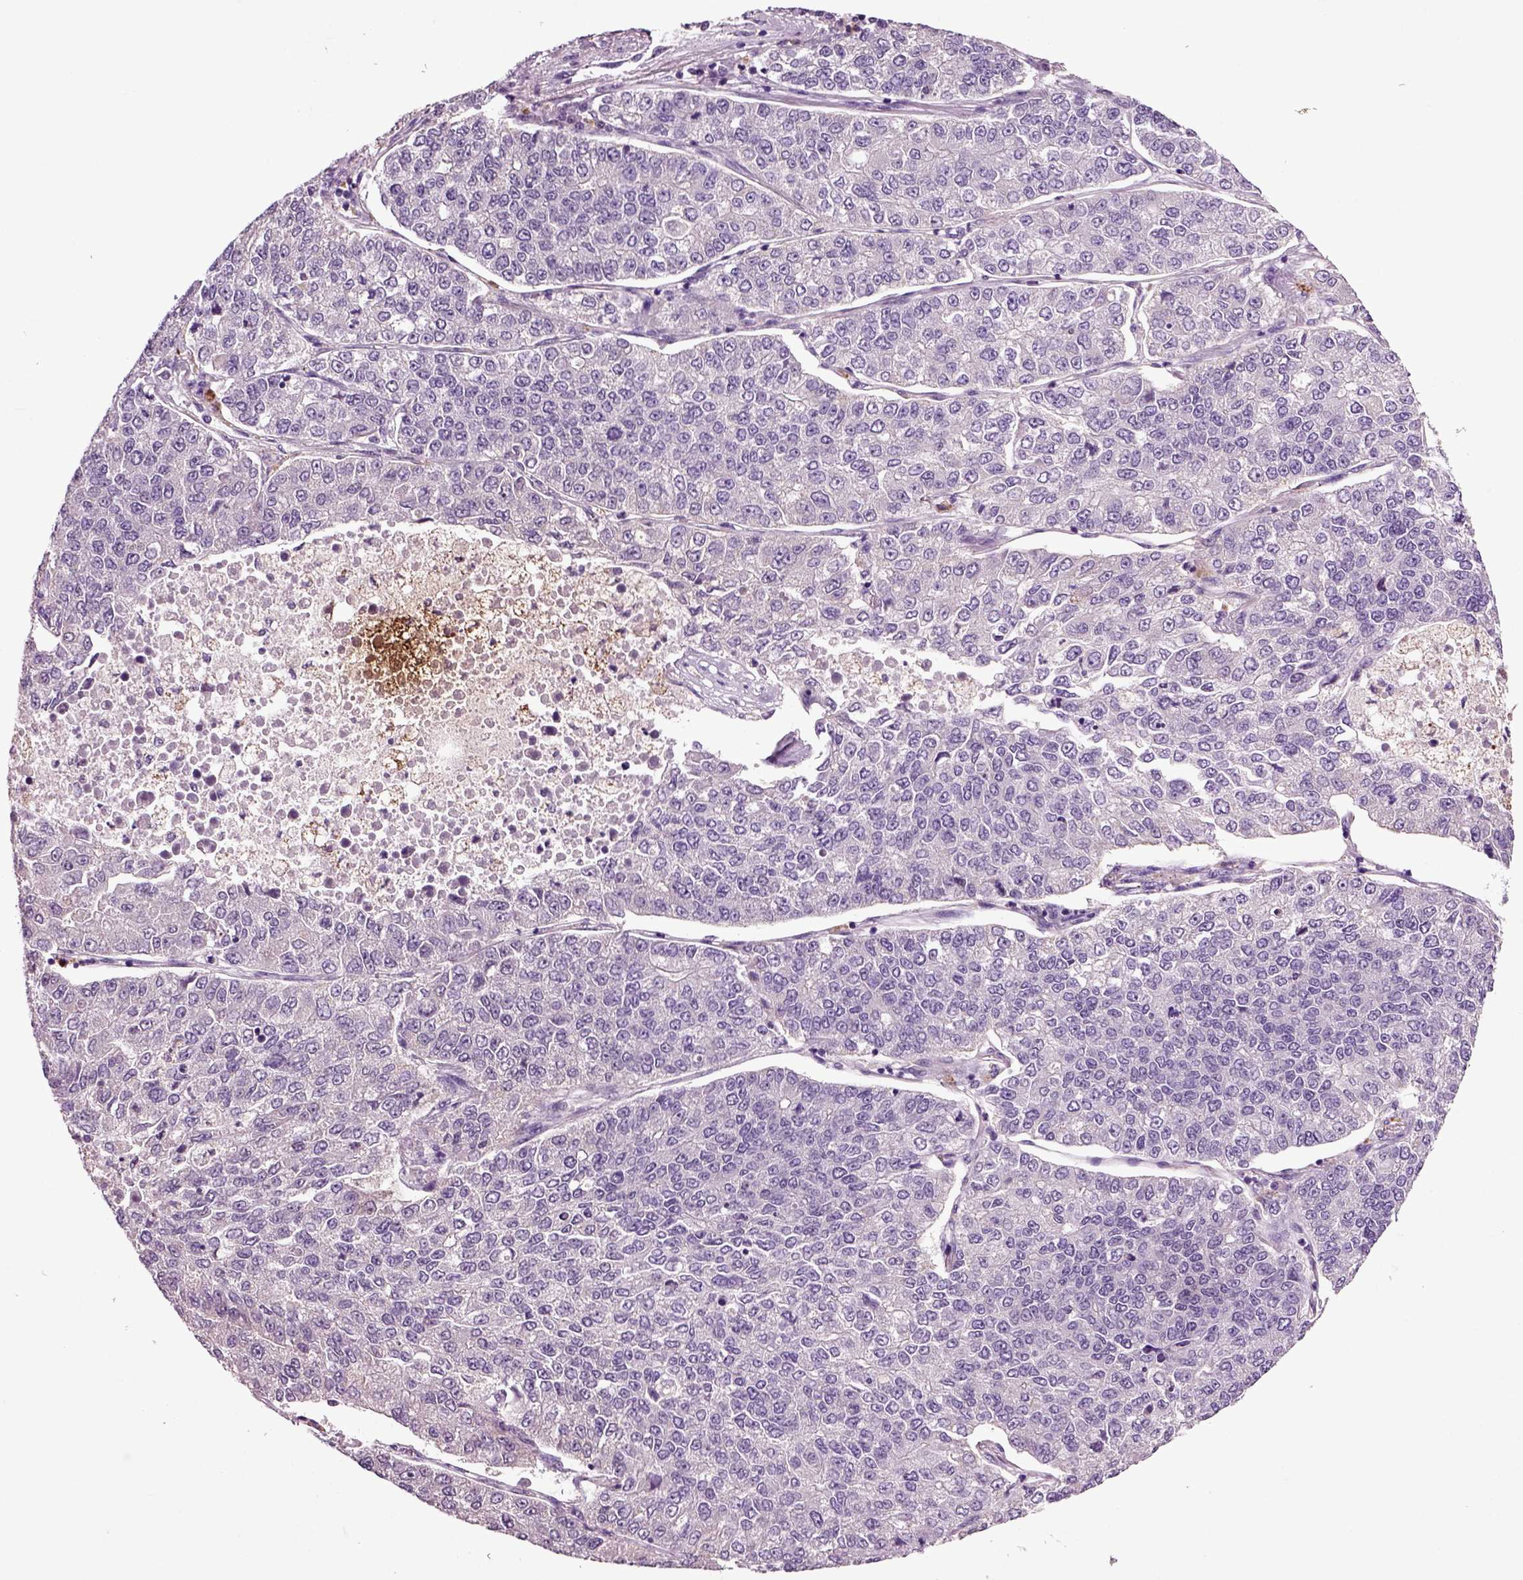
{"staining": {"intensity": "negative", "quantity": "none", "location": "none"}, "tissue": "lung cancer", "cell_type": "Tumor cells", "image_type": "cancer", "snomed": [{"axis": "morphology", "description": "Adenocarcinoma, NOS"}, {"axis": "topography", "description": "Lung"}], "caption": "This is an immunohistochemistry micrograph of adenocarcinoma (lung). There is no positivity in tumor cells.", "gene": "CRHR1", "patient": {"sex": "male", "age": 49}}